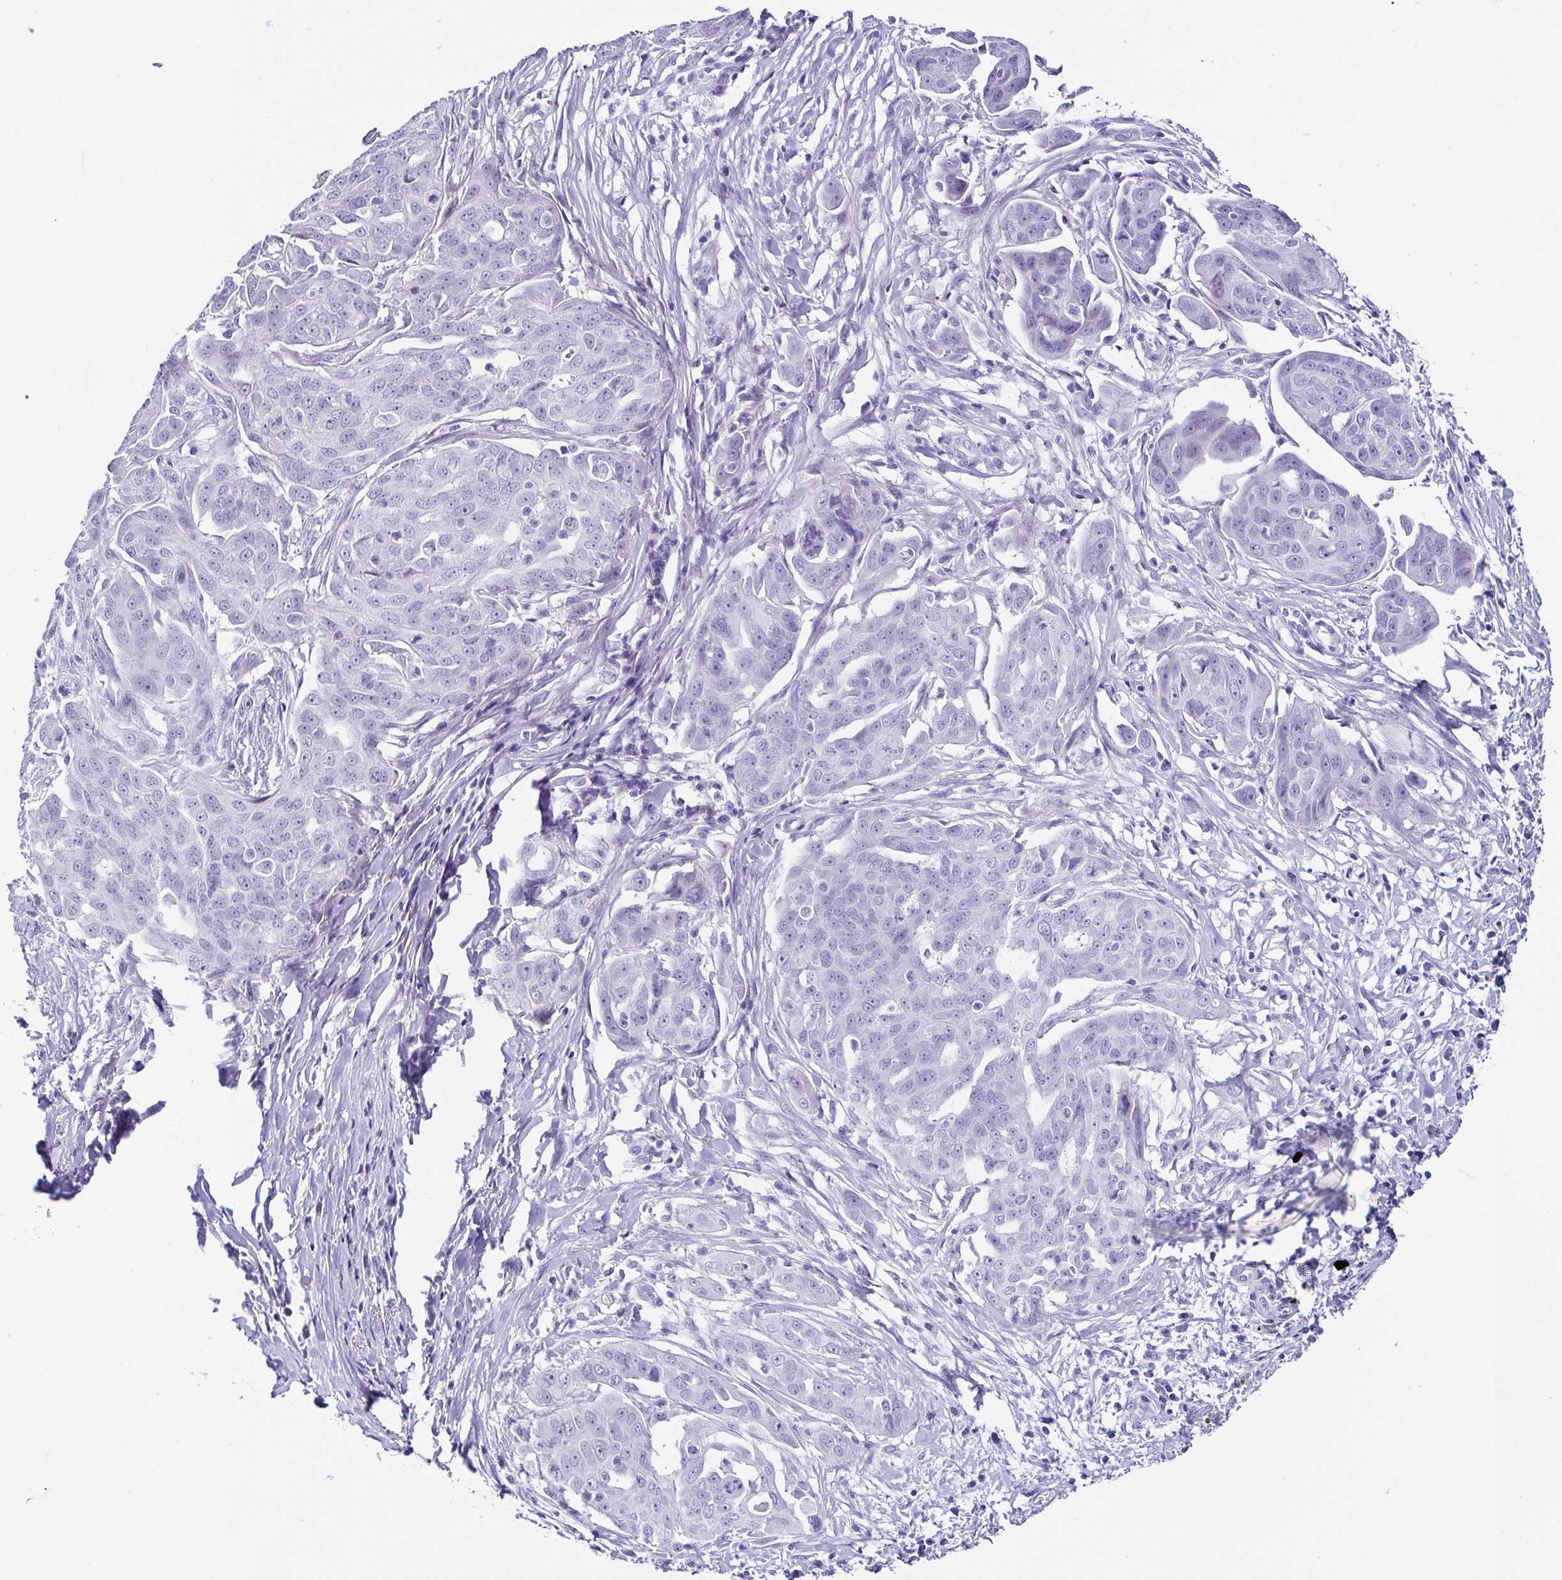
{"staining": {"intensity": "negative", "quantity": "none", "location": "none"}, "tissue": "ovarian cancer", "cell_type": "Tumor cells", "image_type": "cancer", "snomed": [{"axis": "morphology", "description": "Carcinoma, endometroid"}, {"axis": "topography", "description": "Ovary"}], "caption": "An immunohistochemistry photomicrograph of ovarian cancer is shown. There is no staining in tumor cells of ovarian cancer.", "gene": "TNNT2", "patient": {"sex": "female", "age": 70}}